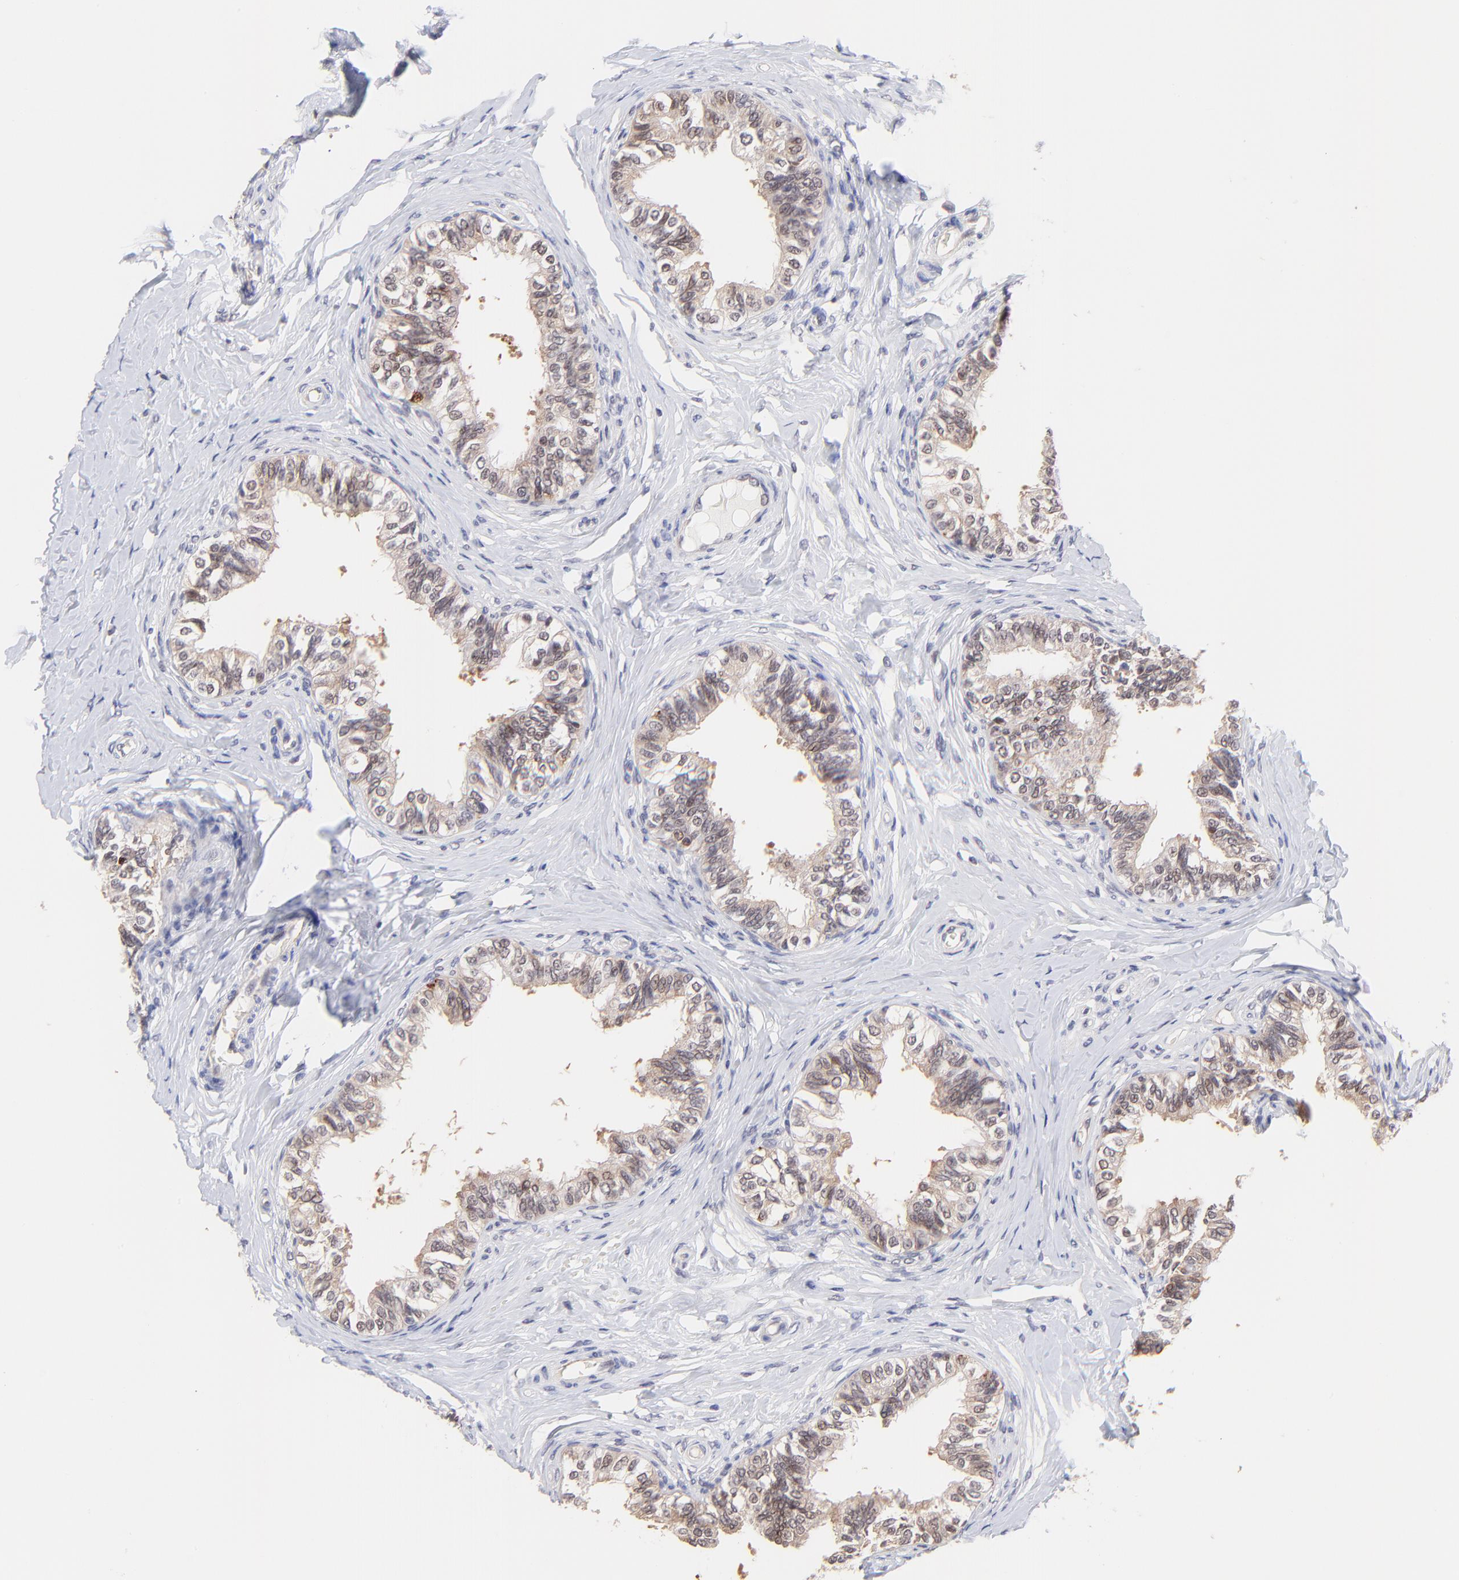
{"staining": {"intensity": "weak", "quantity": ">75%", "location": "cytoplasmic/membranous"}, "tissue": "epididymis", "cell_type": "Glandular cells", "image_type": "normal", "snomed": [{"axis": "morphology", "description": "Normal tissue, NOS"}, {"axis": "topography", "description": "Soft tissue"}, {"axis": "topography", "description": "Epididymis"}], "caption": "Immunohistochemical staining of unremarkable human epididymis reveals weak cytoplasmic/membranous protein positivity in about >75% of glandular cells.", "gene": "ZNF747", "patient": {"sex": "male", "age": 26}}